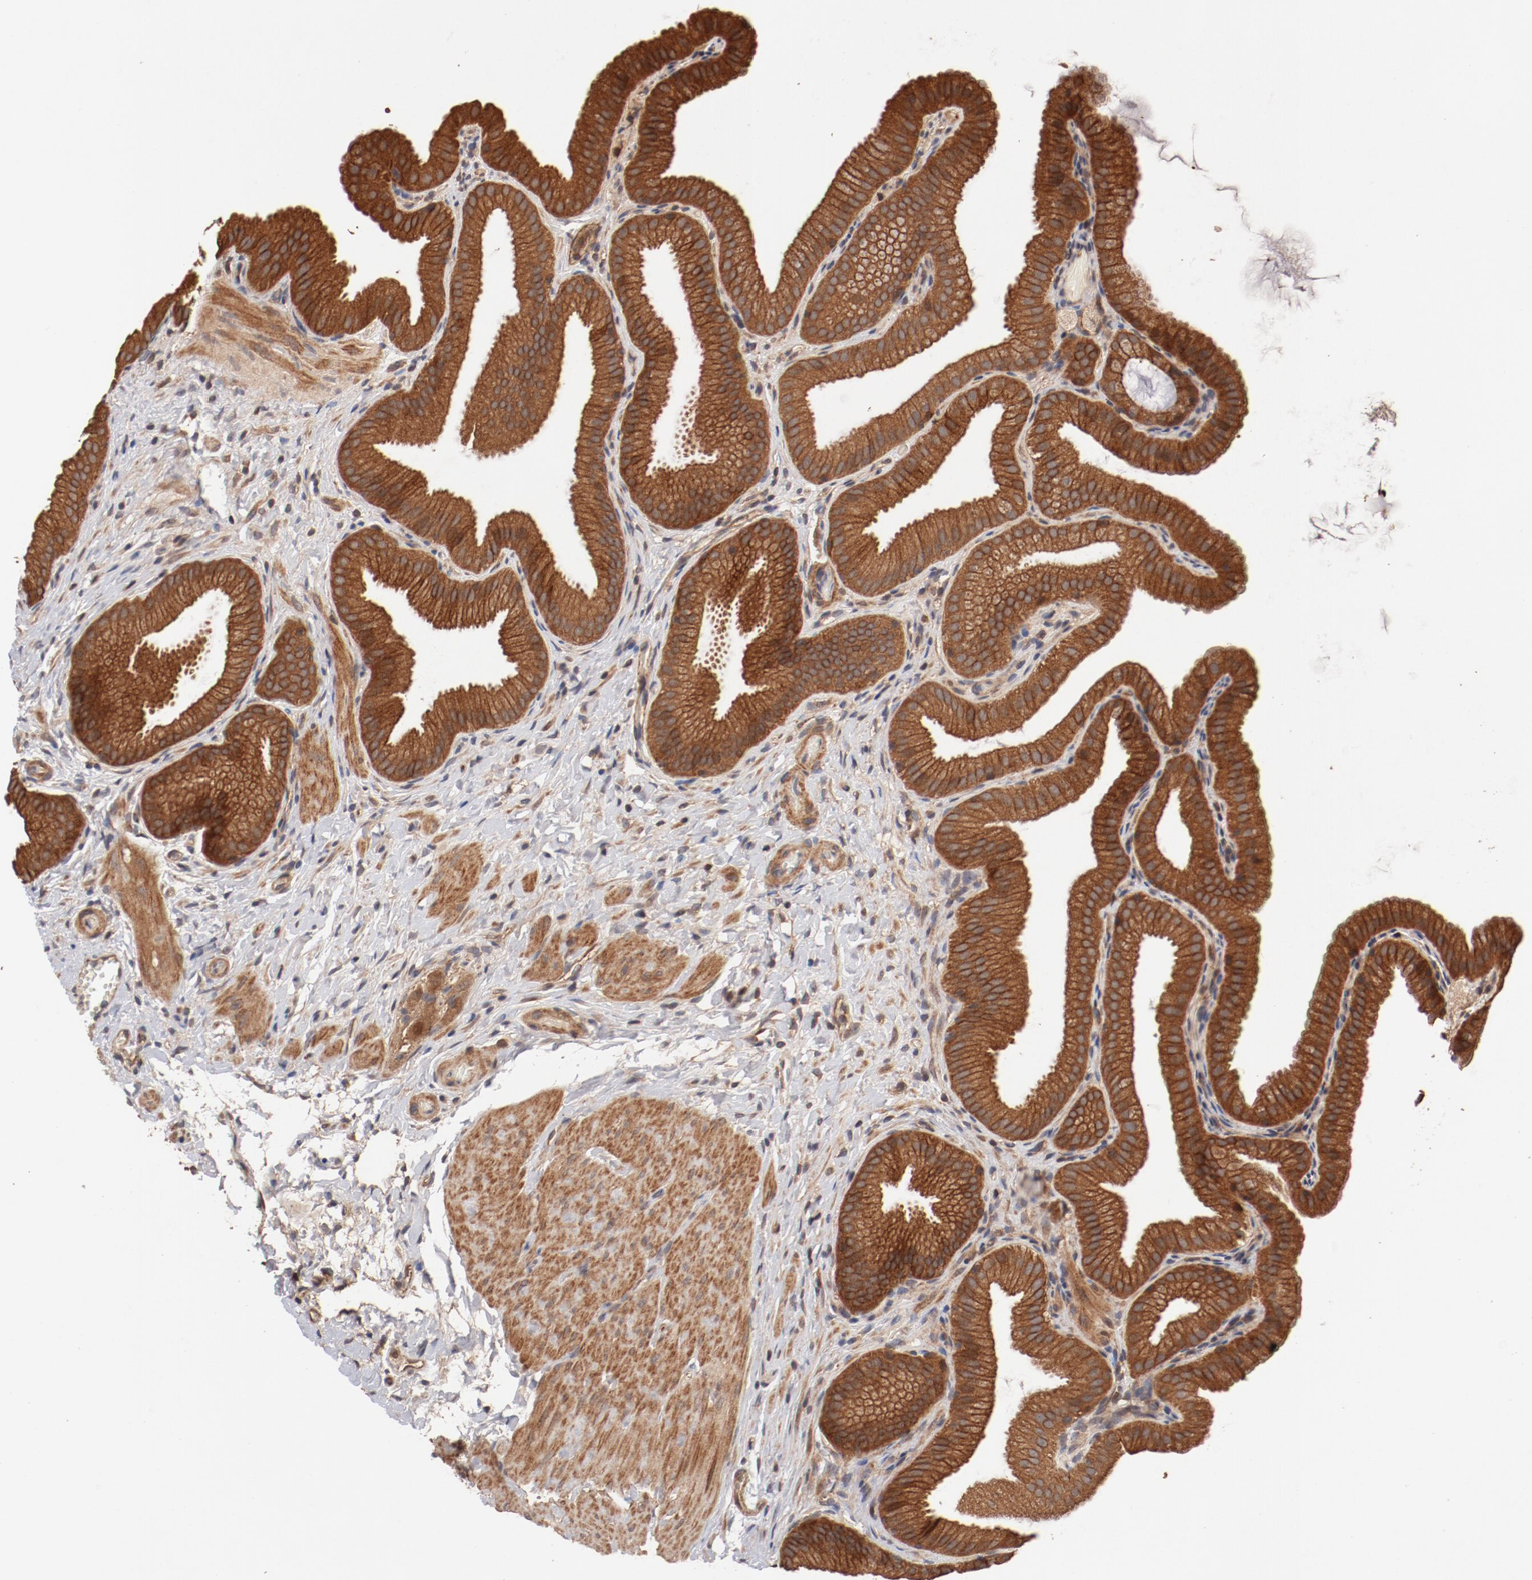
{"staining": {"intensity": "moderate", "quantity": ">75%", "location": "cytoplasmic/membranous"}, "tissue": "gallbladder", "cell_type": "Glandular cells", "image_type": "normal", "snomed": [{"axis": "morphology", "description": "Normal tissue, NOS"}, {"axis": "topography", "description": "Gallbladder"}], "caption": "Immunohistochemistry histopathology image of normal human gallbladder stained for a protein (brown), which reveals medium levels of moderate cytoplasmic/membranous staining in approximately >75% of glandular cells.", "gene": "GUF1", "patient": {"sex": "female", "age": 63}}